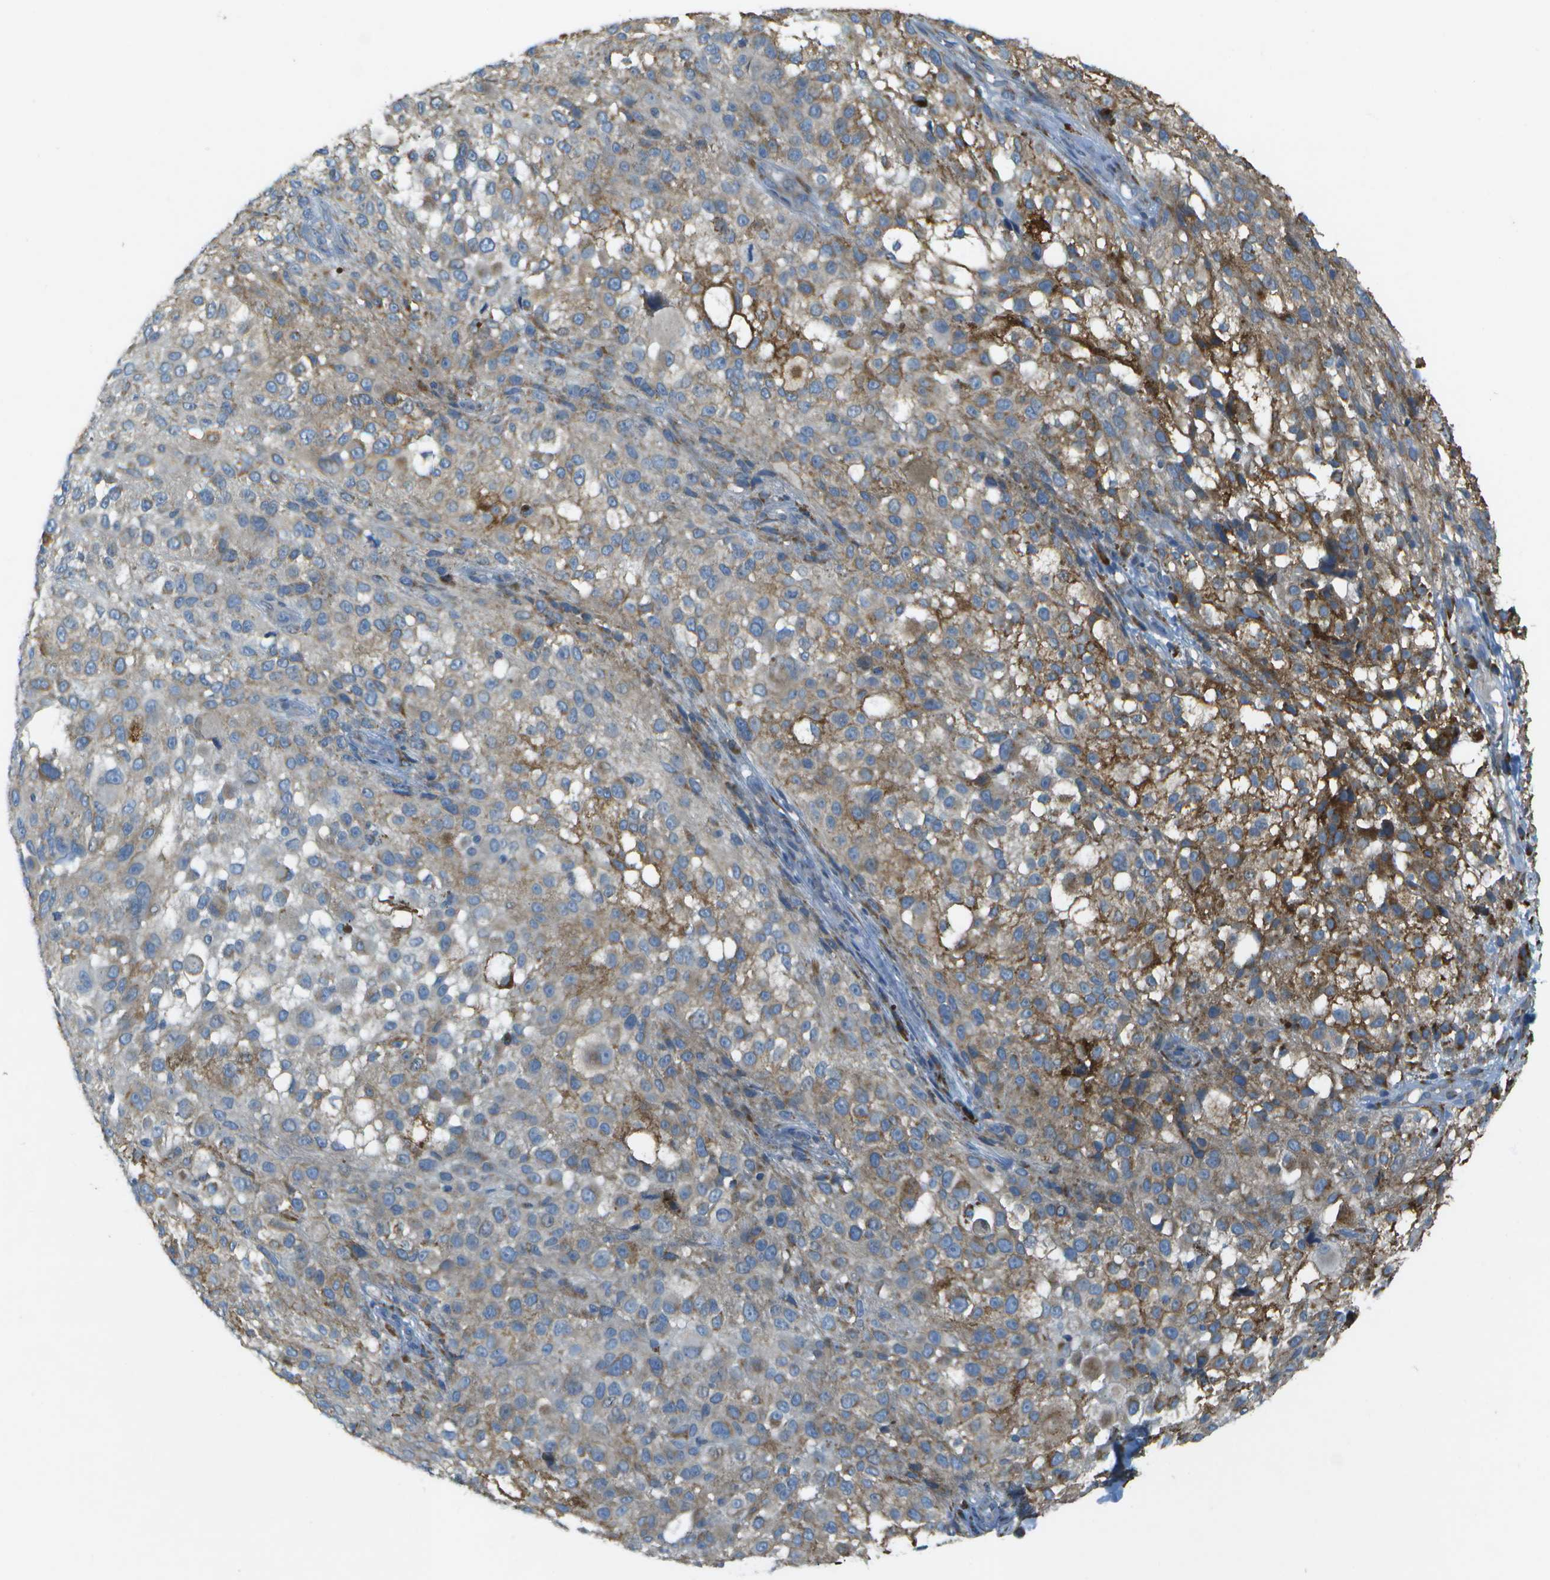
{"staining": {"intensity": "weak", "quantity": ">75%", "location": "cytoplasmic/membranous"}, "tissue": "melanoma", "cell_type": "Tumor cells", "image_type": "cancer", "snomed": [{"axis": "morphology", "description": "Necrosis, NOS"}, {"axis": "morphology", "description": "Malignant melanoma, NOS"}, {"axis": "topography", "description": "Skin"}], "caption": "Immunohistochemical staining of human malignant melanoma demonstrates low levels of weak cytoplasmic/membranous expression in about >75% of tumor cells. (DAB IHC with brightfield microscopy, high magnification).", "gene": "KCTD3", "patient": {"sex": "female", "age": 87}}